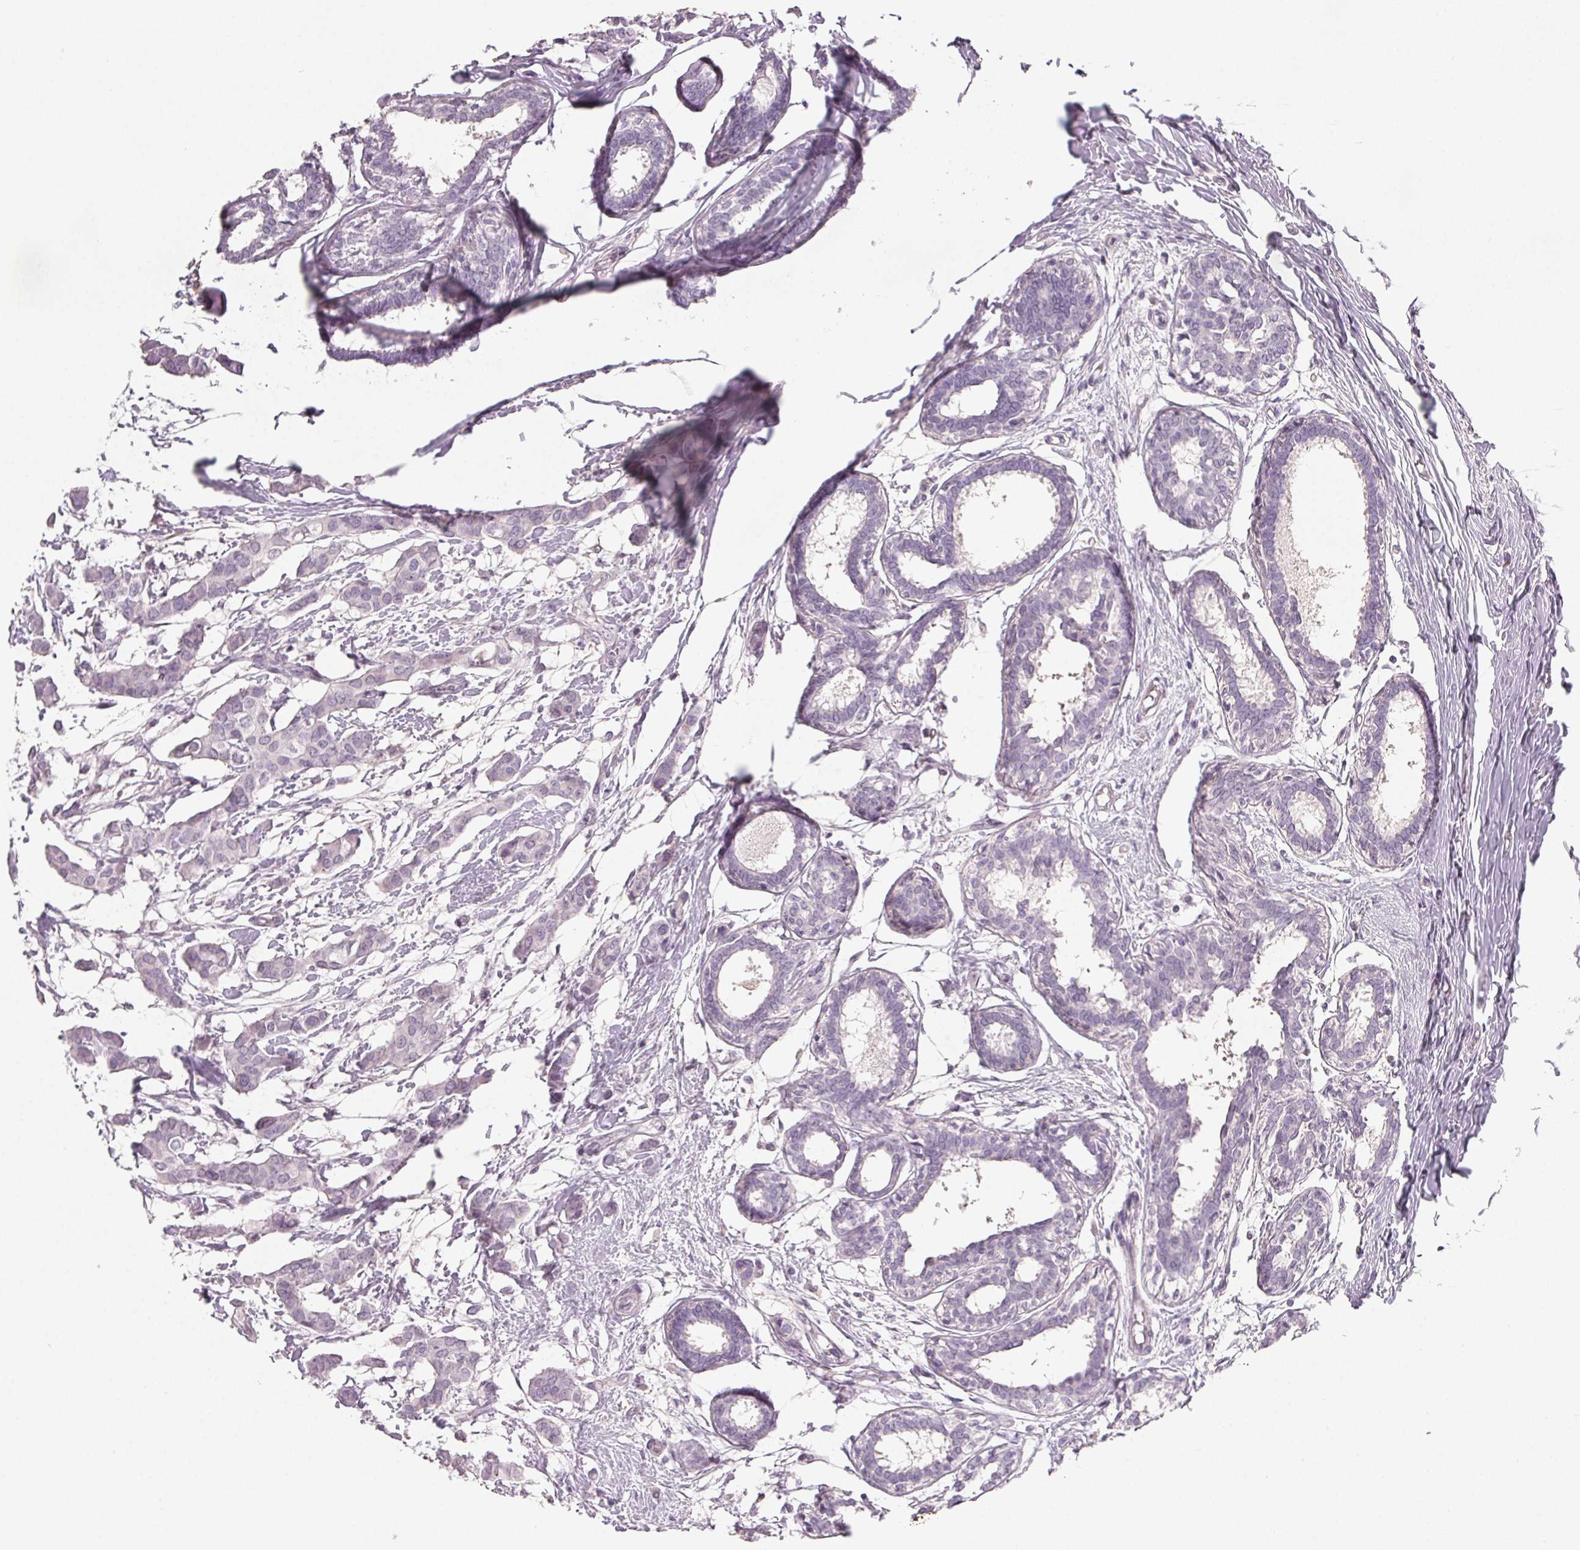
{"staining": {"intensity": "negative", "quantity": "none", "location": "none"}, "tissue": "breast cancer", "cell_type": "Tumor cells", "image_type": "cancer", "snomed": [{"axis": "morphology", "description": "Duct carcinoma"}, {"axis": "topography", "description": "Breast"}], "caption": "DAB immunohistochemical staining of human breast cancer exhibits no significant staining in tumor cells. (DAB (3,3'-diaminobenzidine) IHC, high magnification).", "gene": "GBP1", "patient": {"sex": "female", "age": 62}}